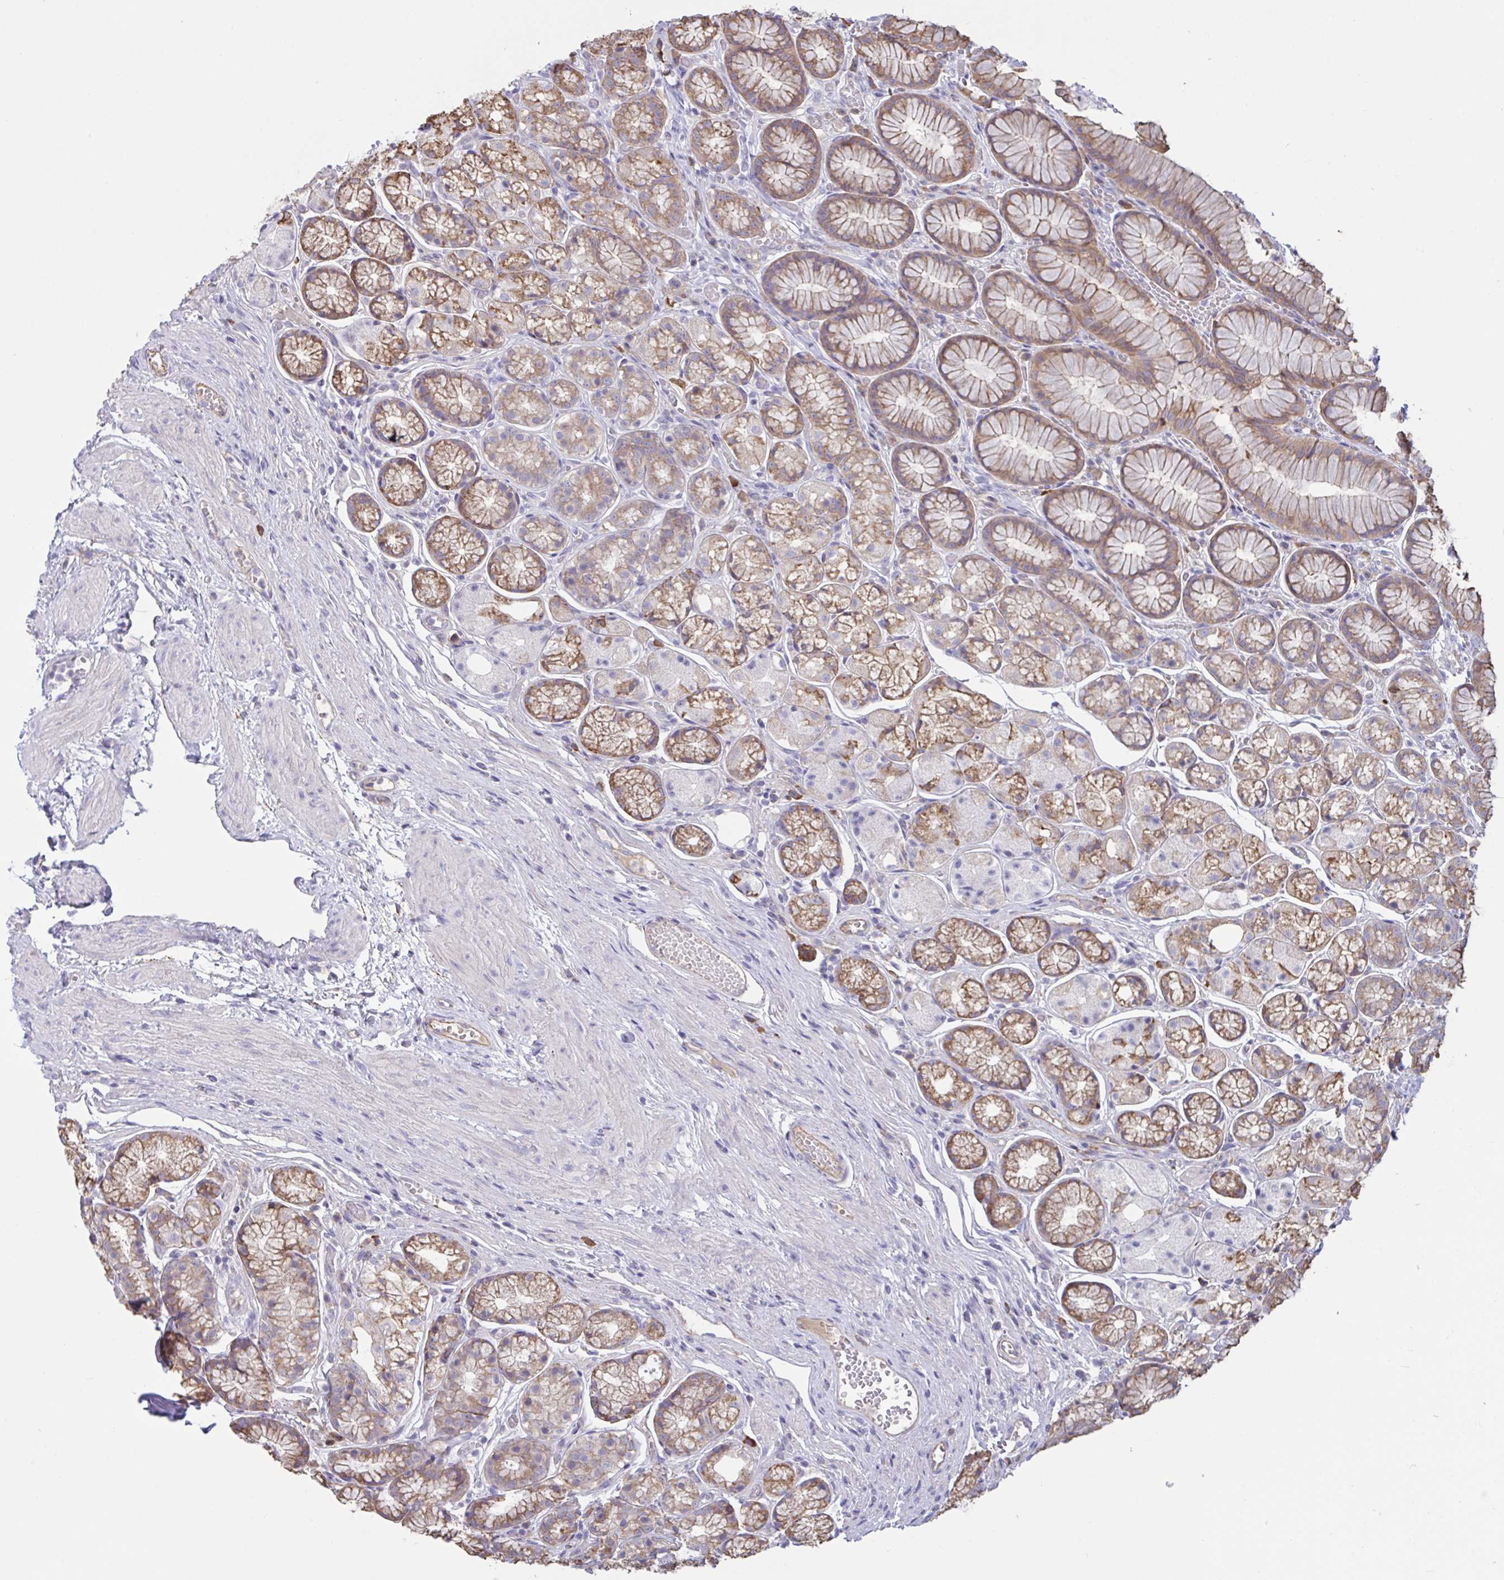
{"staining": {"intensity": "moderate", "quantity": ">75%", "location": "cytoplasmic/membranous"}, "tissue": "stomach", "cell_type": "Glandular cells", "image_type": "normal", "snomed": [{"axis": "morphology", "description": "Normal tissue, NOS"}, {"axis": "topography", "description": "Smooth muscle"}, {"axis": "topography", "description": "Stomach"}], "caption": "Moderate cytoplasmic/membranous positivity for a protein is seen in approximately >75% of glandular cells of normal stomach using immunohistochemistry (IHC).", "gene": "SLC66A1", "patient": {"sex": "male", "age": 70}}